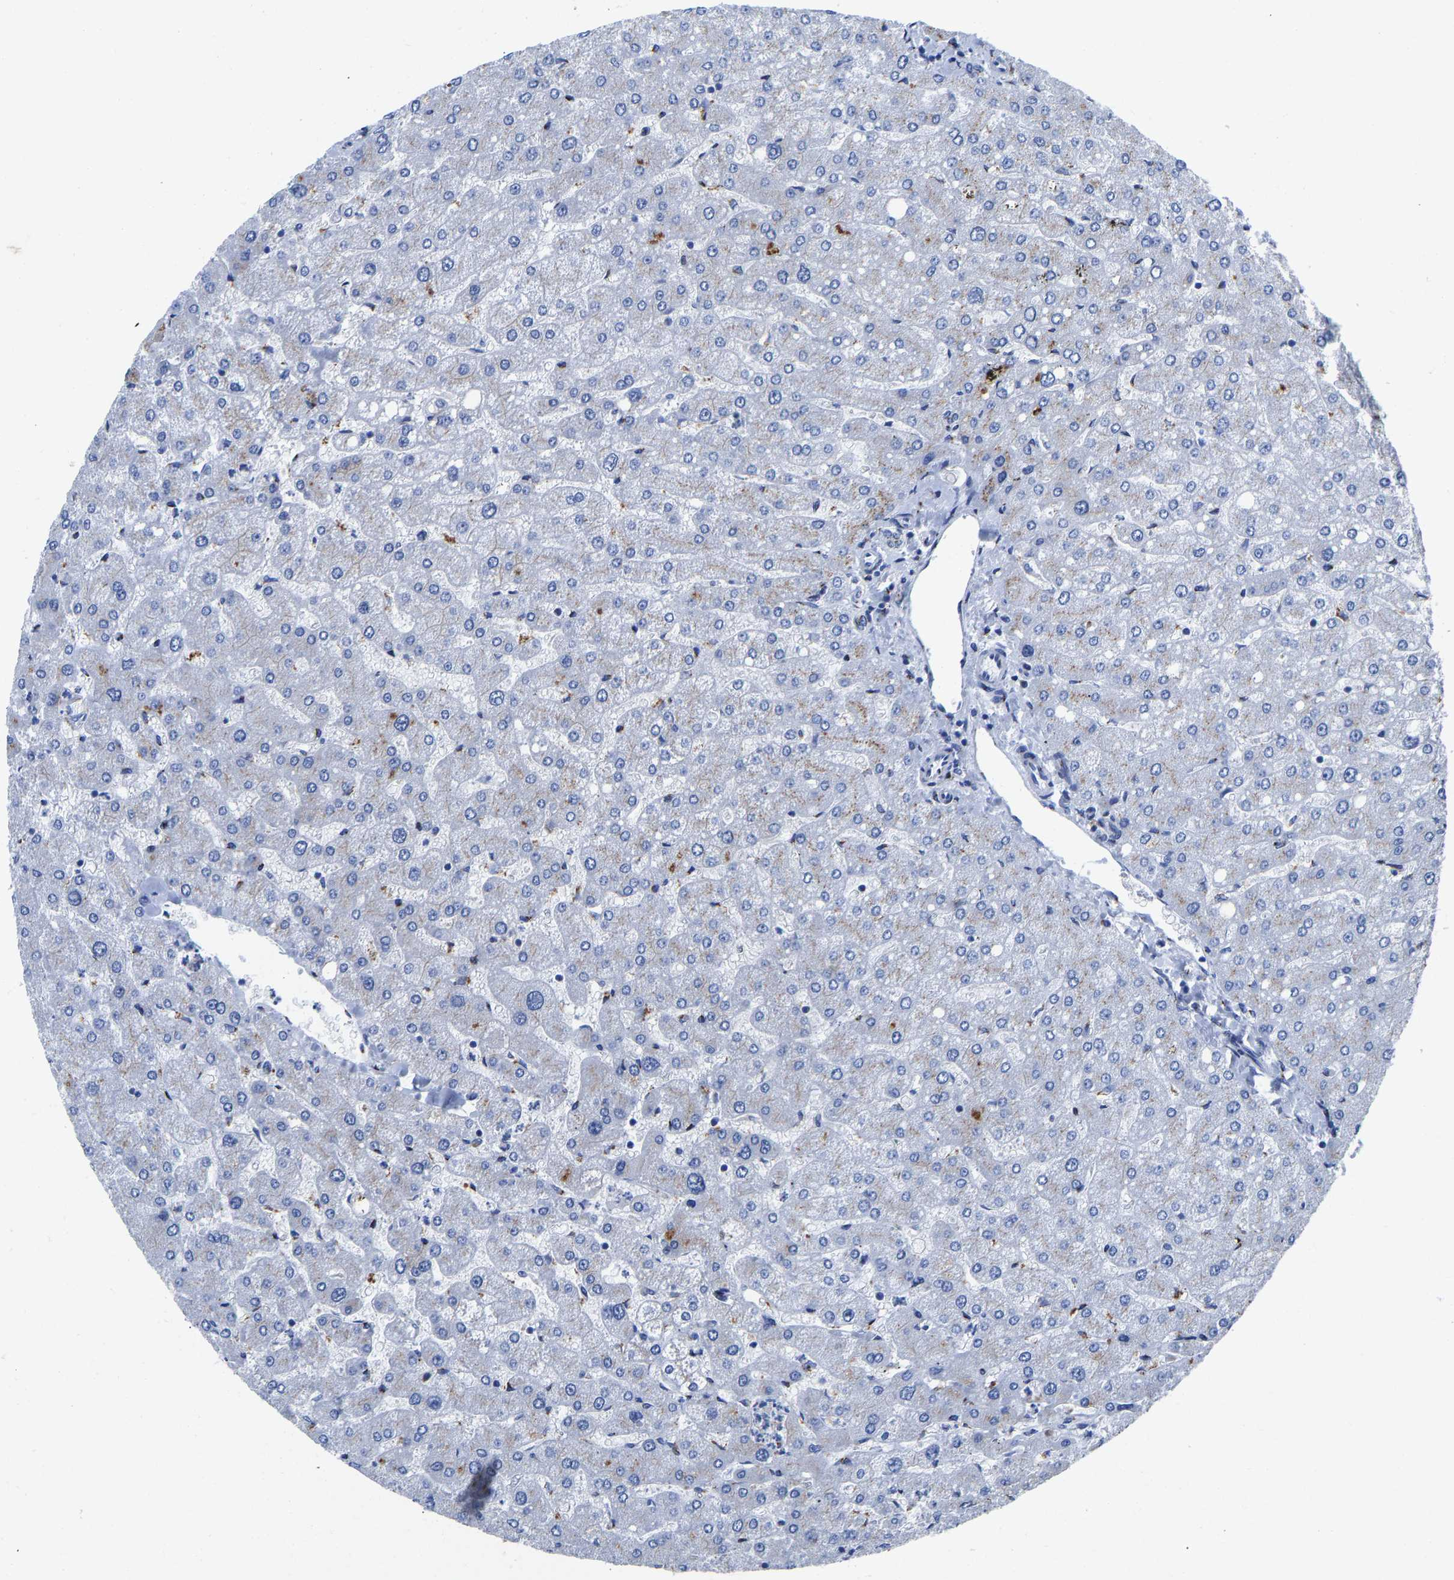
{"staining": {"intensity": "moderate", "quantity": "25%-75%", "location": "cytoplasmic/membranous"}, "tissue": "liver", "cell_type": "Hepatocytes", "image_type": "normal", "snomed": [{"axis": "morphology", "description": "Normal tissue, NOS"}, {"axis": "topography", "description": "Liver"}], "caption": "Approximately 25%-75% of hepatocytes in normal liver exhibit moderate cytoplasmic/membranous protein expression as visualized by brown immunohistochemical staining.", "gene": "TMEM87A", "patient": {"sex": "male", "age": 55}}